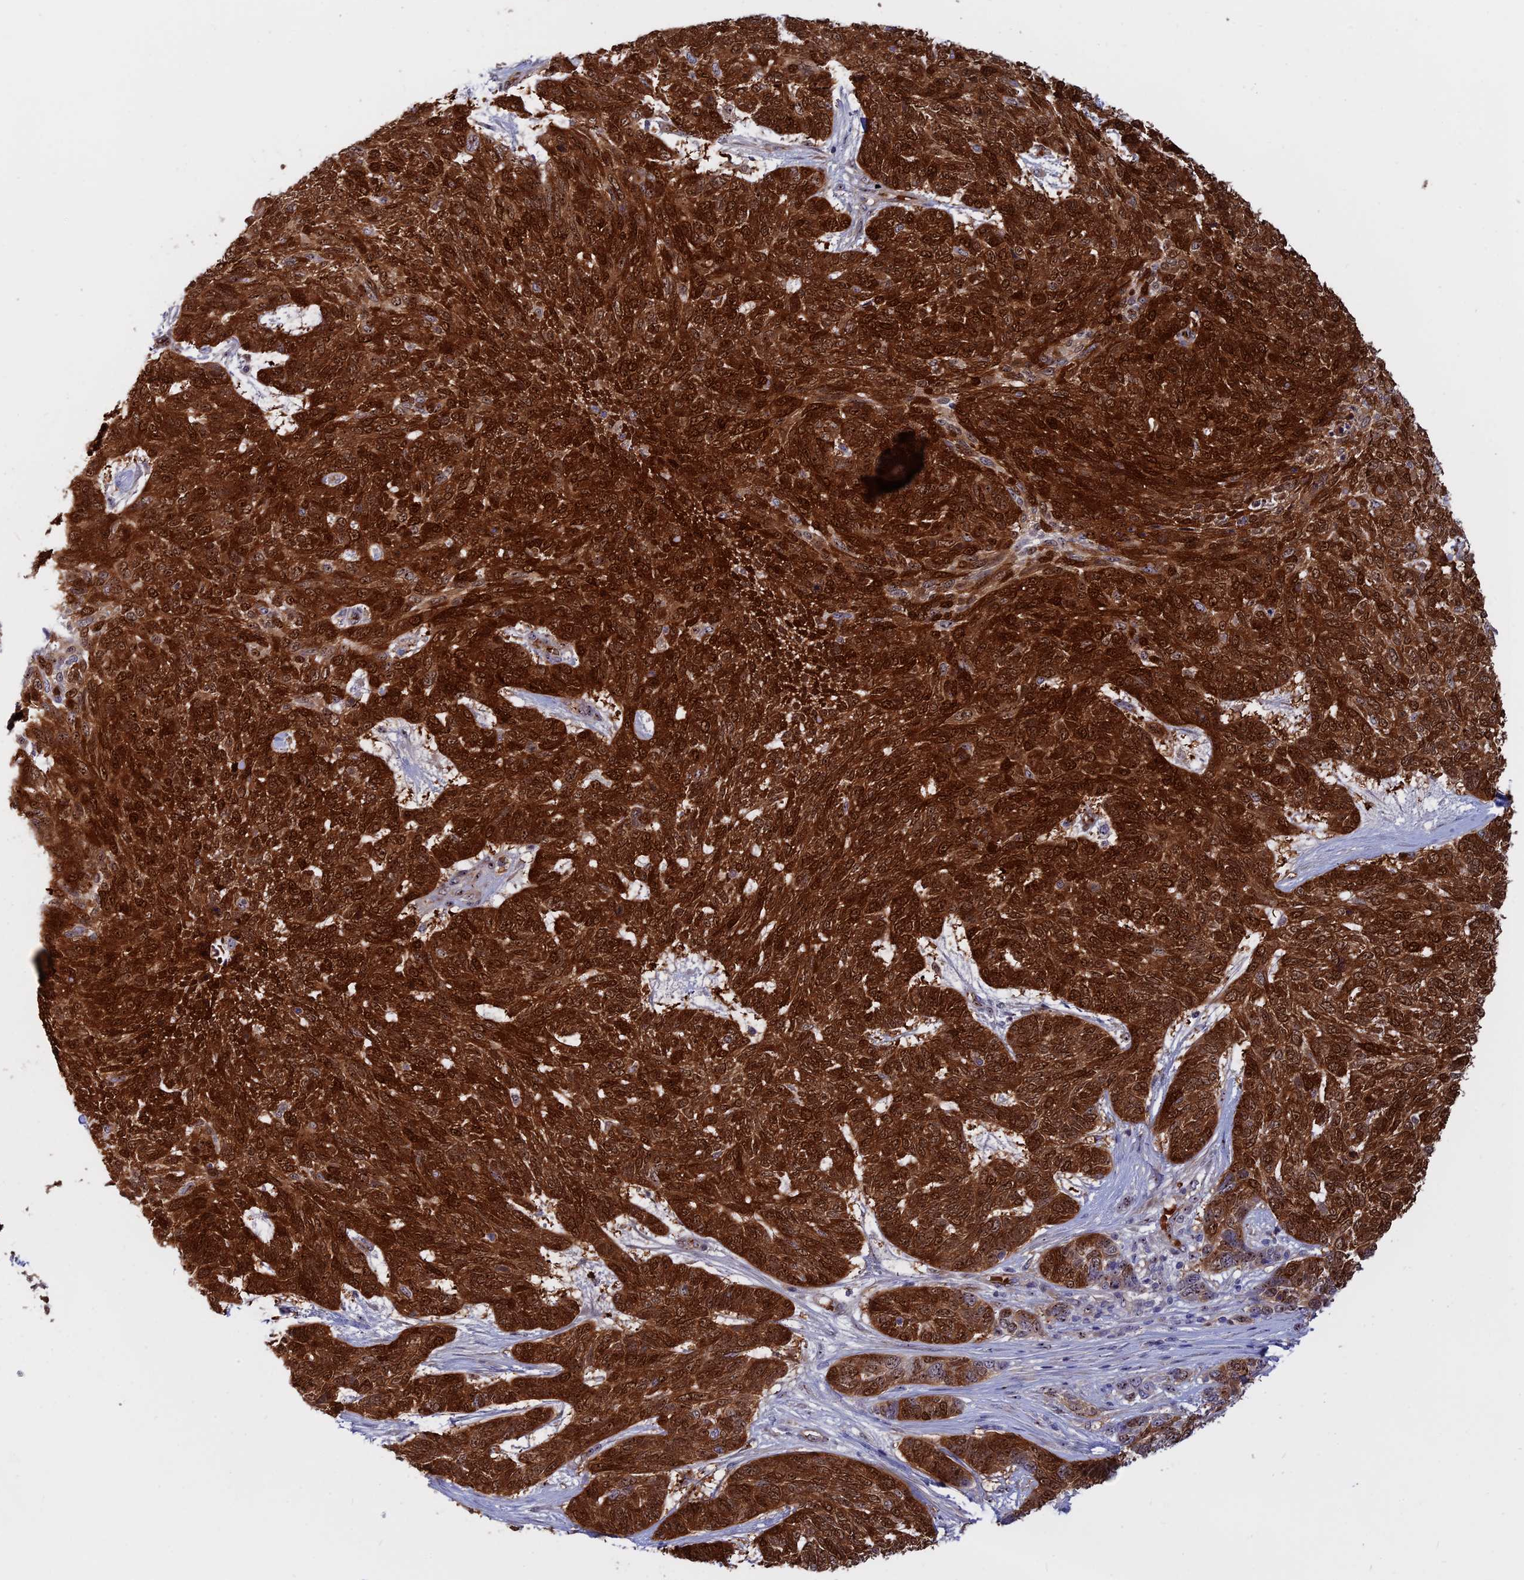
{"staining": {"intensity": "strong", "quantity": ">75%", "location": "cytoplasmic/membranous,nuclear"}, "tissue": "skin cancer", "cell_type": "Tumor cells", "image_type": "cancer", "snomed": [{"axis": "morphology", "description": "Basal cell carcinoma"}, {"axis": "topography", "description": "Skin"}], "caption": "An immunohistochemistry (IHC) histopathology image of tumor tissue is shown. Protein staining in brown labels strong cytoplasmic/membranous and nuclear positivity in skin cancer within tumor cells.", "gene": "DBNDD1", "patient": {"sex": "female", "age": 65}}